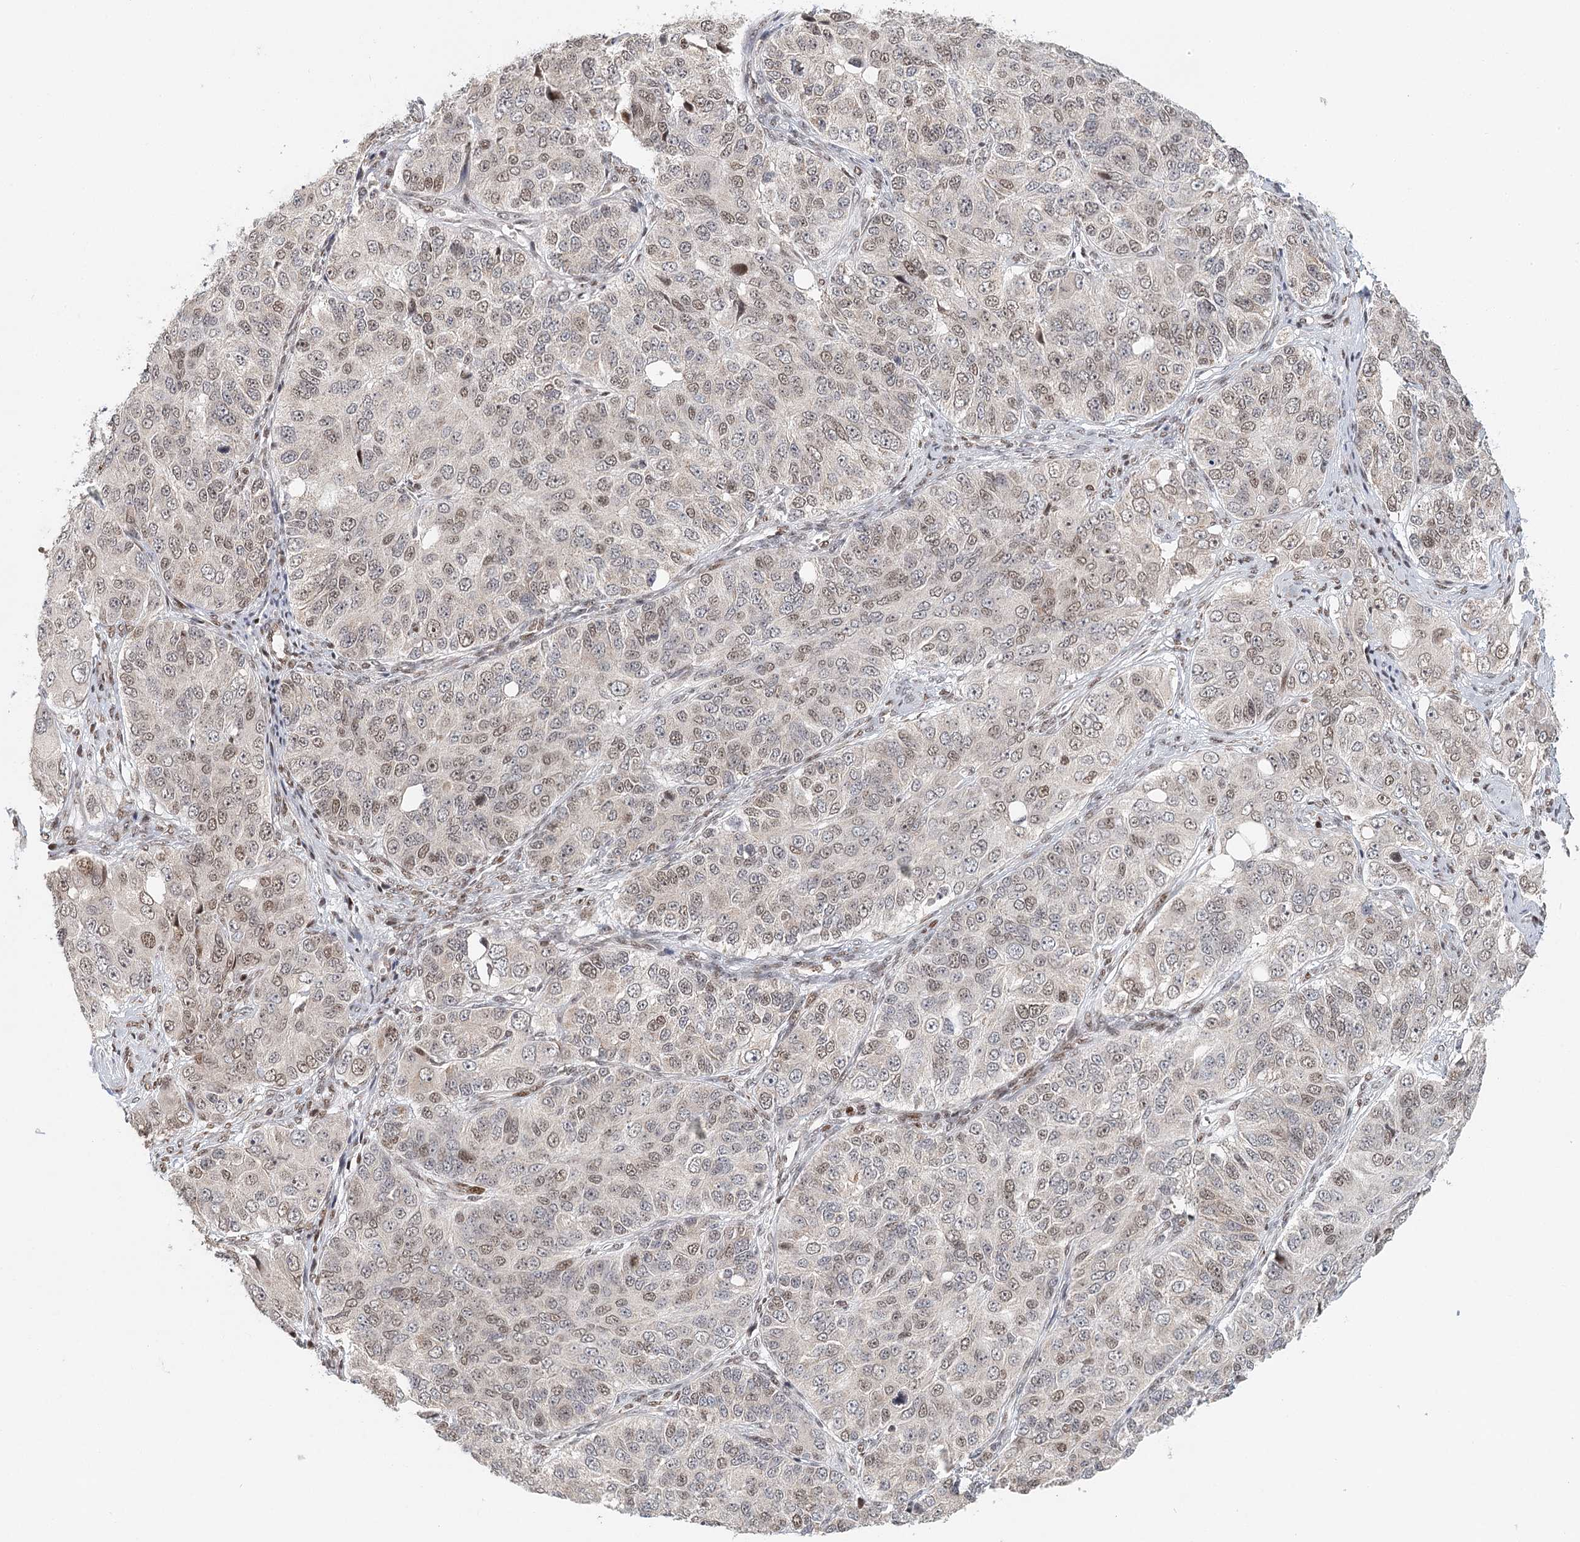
{"staining": {"intensity": "weak", "quantity": ">75%", "location": "nuclear"}, "tissue": "ovarian cancer", "cell_type": "Tumor cells", "image_type": "cancer", "snomed": [{"axis": "morphology", "description": "Carcinoma, endometroid"}, {"axis": "topography", "description": "Ovary"}], "caption": "A brown stain labels weak nuclear expression of a protein in human ovarian cancer (endometroid carcinoma) tumor cells.", "gene": "BNIP5", "patient": {"sex": "female", "age": 51}}